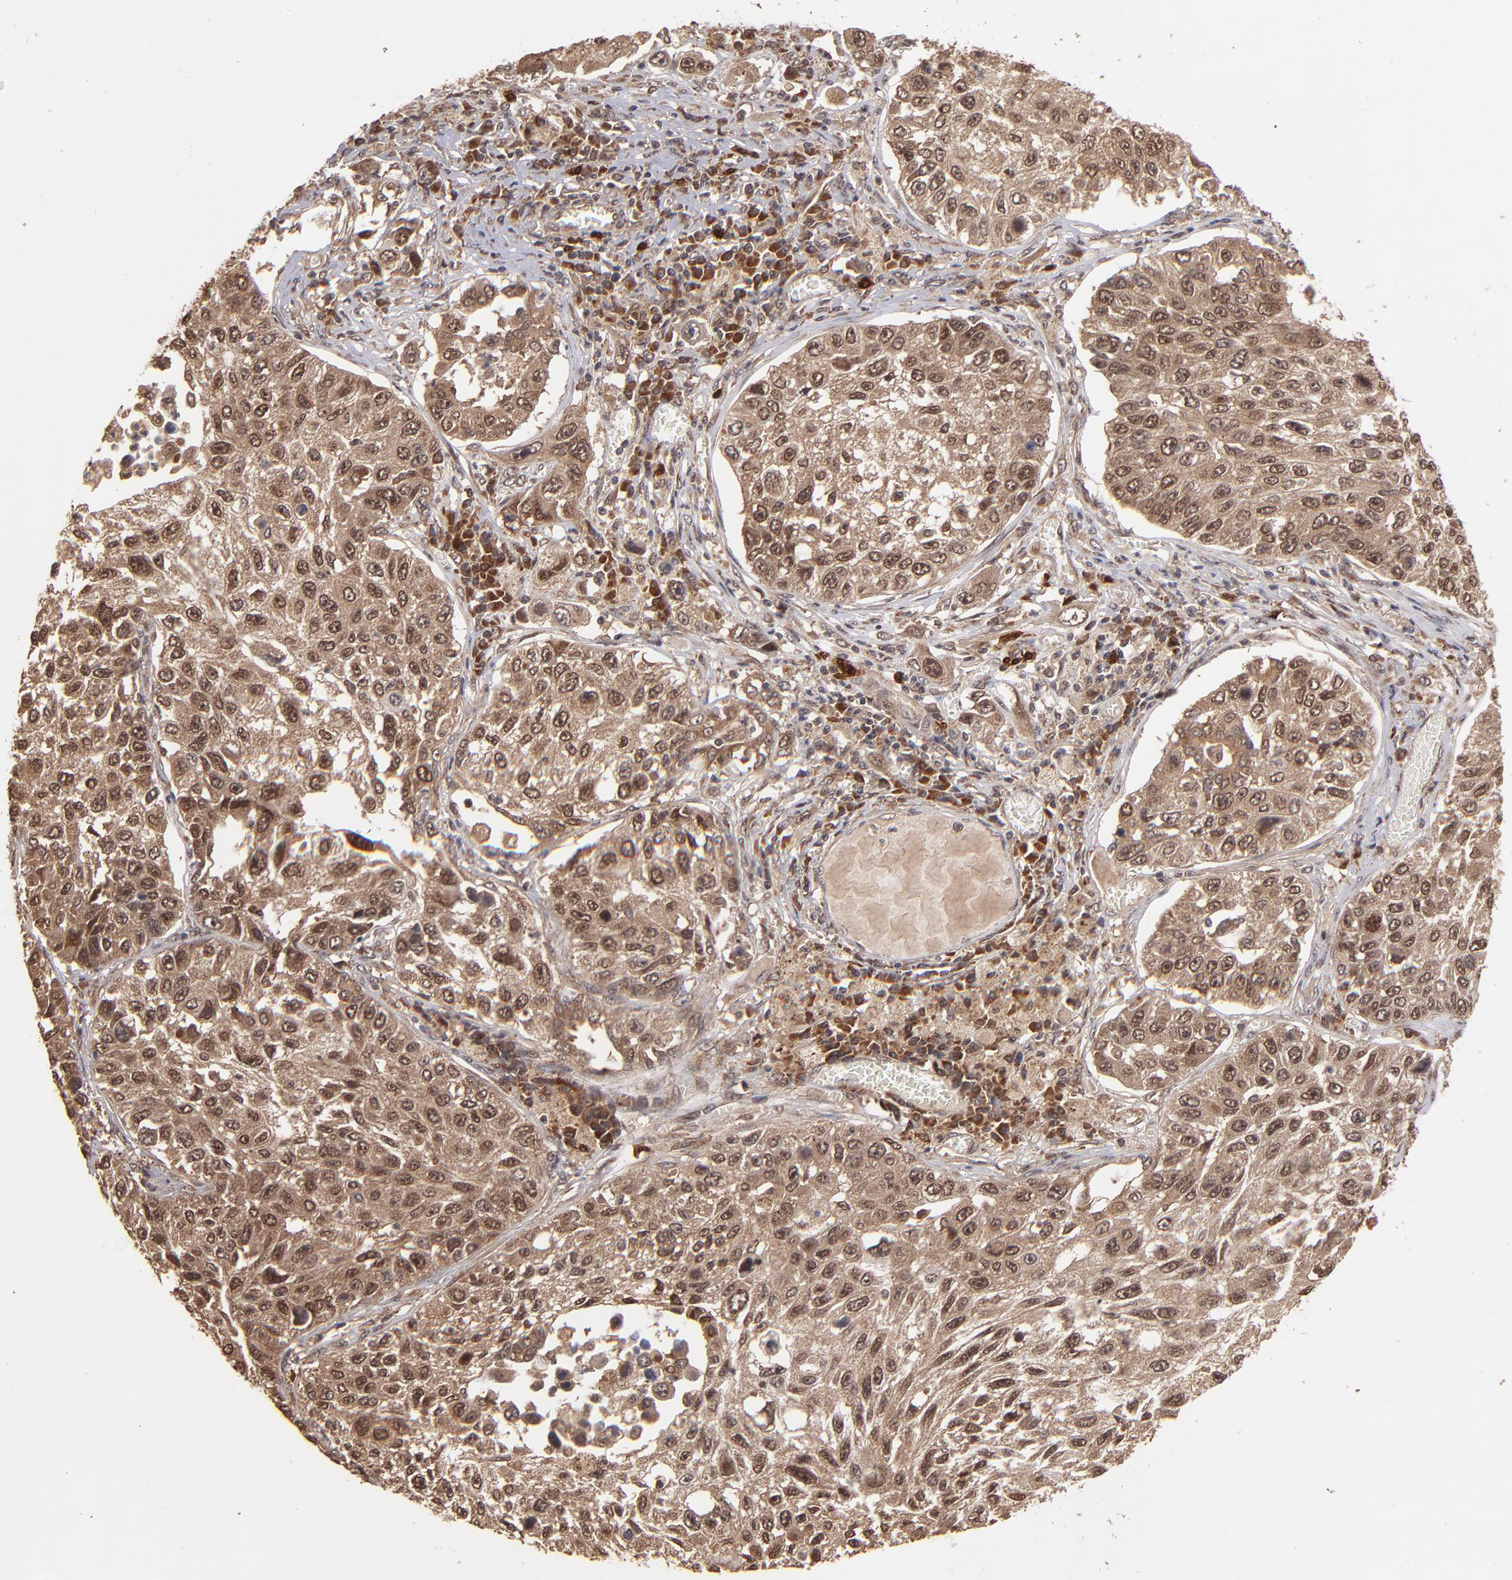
{"staining": {"intensity": "moderate", "quantity": ">75%", "location": "cytoplasmic/membranous"}, "tissue": "lung cancer", "cell_type": "Tumor cells", "image_type": "cancer", "snomed": [{"axis": "morphology", "description": "Squamous cell carcinoma, NOS"}, {"axis": "topography", "description": "Lung"}], "caption": "Lung squamous cell carcinoma stained with DAB (3,3'-diaminobenzidine) IHC reveals medium levels of moderate cytoplasmic/membranous staining in about >75% of tumor cells.", "gene": "NFE2L2", "patient": {"sex": "male", "age": 71}}